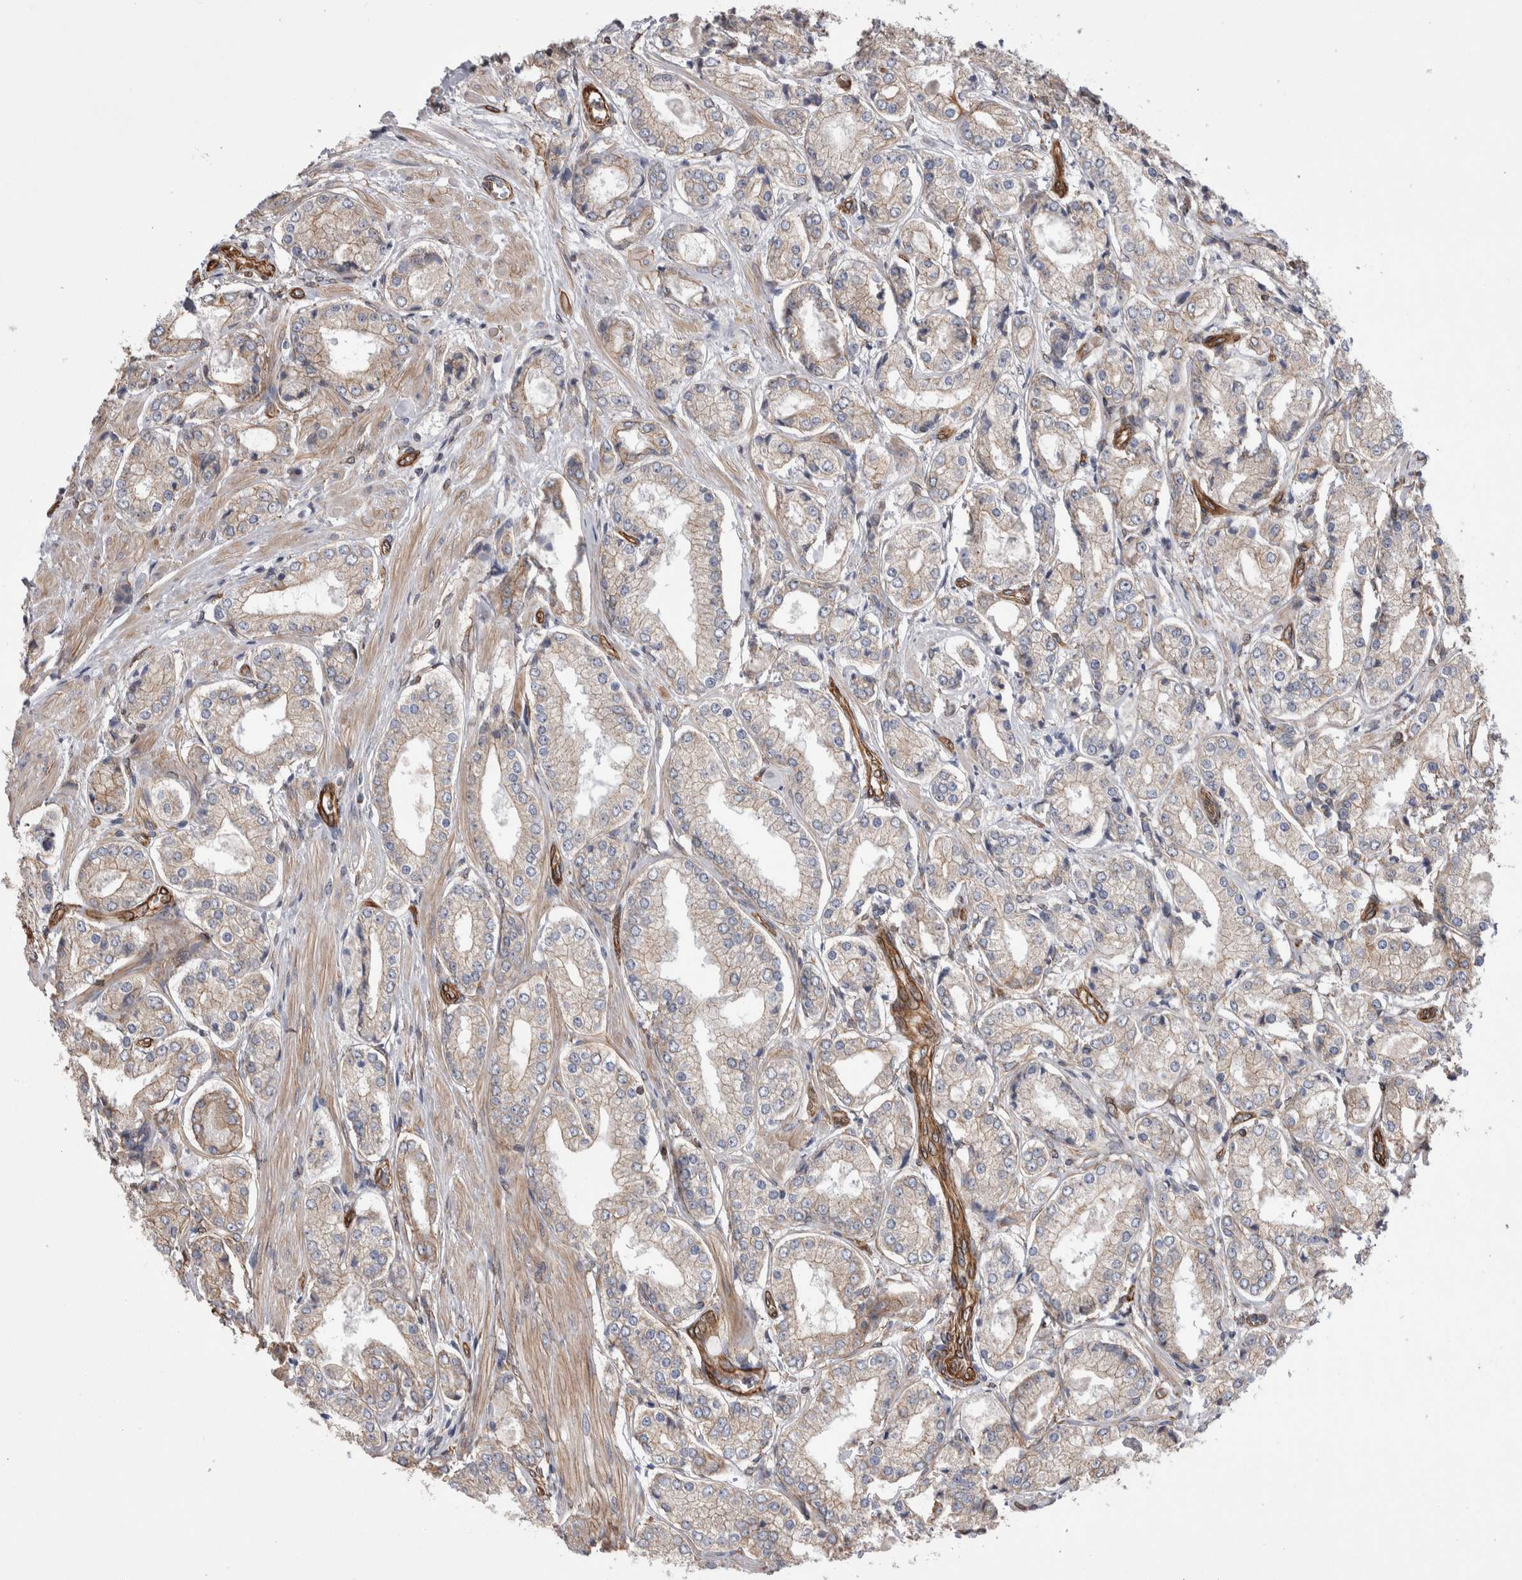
{"staining": {"intensity": "moderate", "quantity": "25%-75%", "location": "cytoplasmic/membranous"}, "tissue": "prostate cancer", "cell_type": "Tumor cells", "image_type": "cancer", "snomed": [{"axis": "morphology", "description": "Adenocarcinoma, Low grade"}, {"axis": "topography", "description": "Prostate"}], "caption": "Immunohistochemistry image of human prostate cancer (adenocarcinoma (low-grade)) stained for a protein (brown), which displays medium levels of moderate cytoplasmic/membranous expression in about 25%-75% of tumor cells.", "gene": "KIF12", "patient": {"sex": "male", "age": 62}}